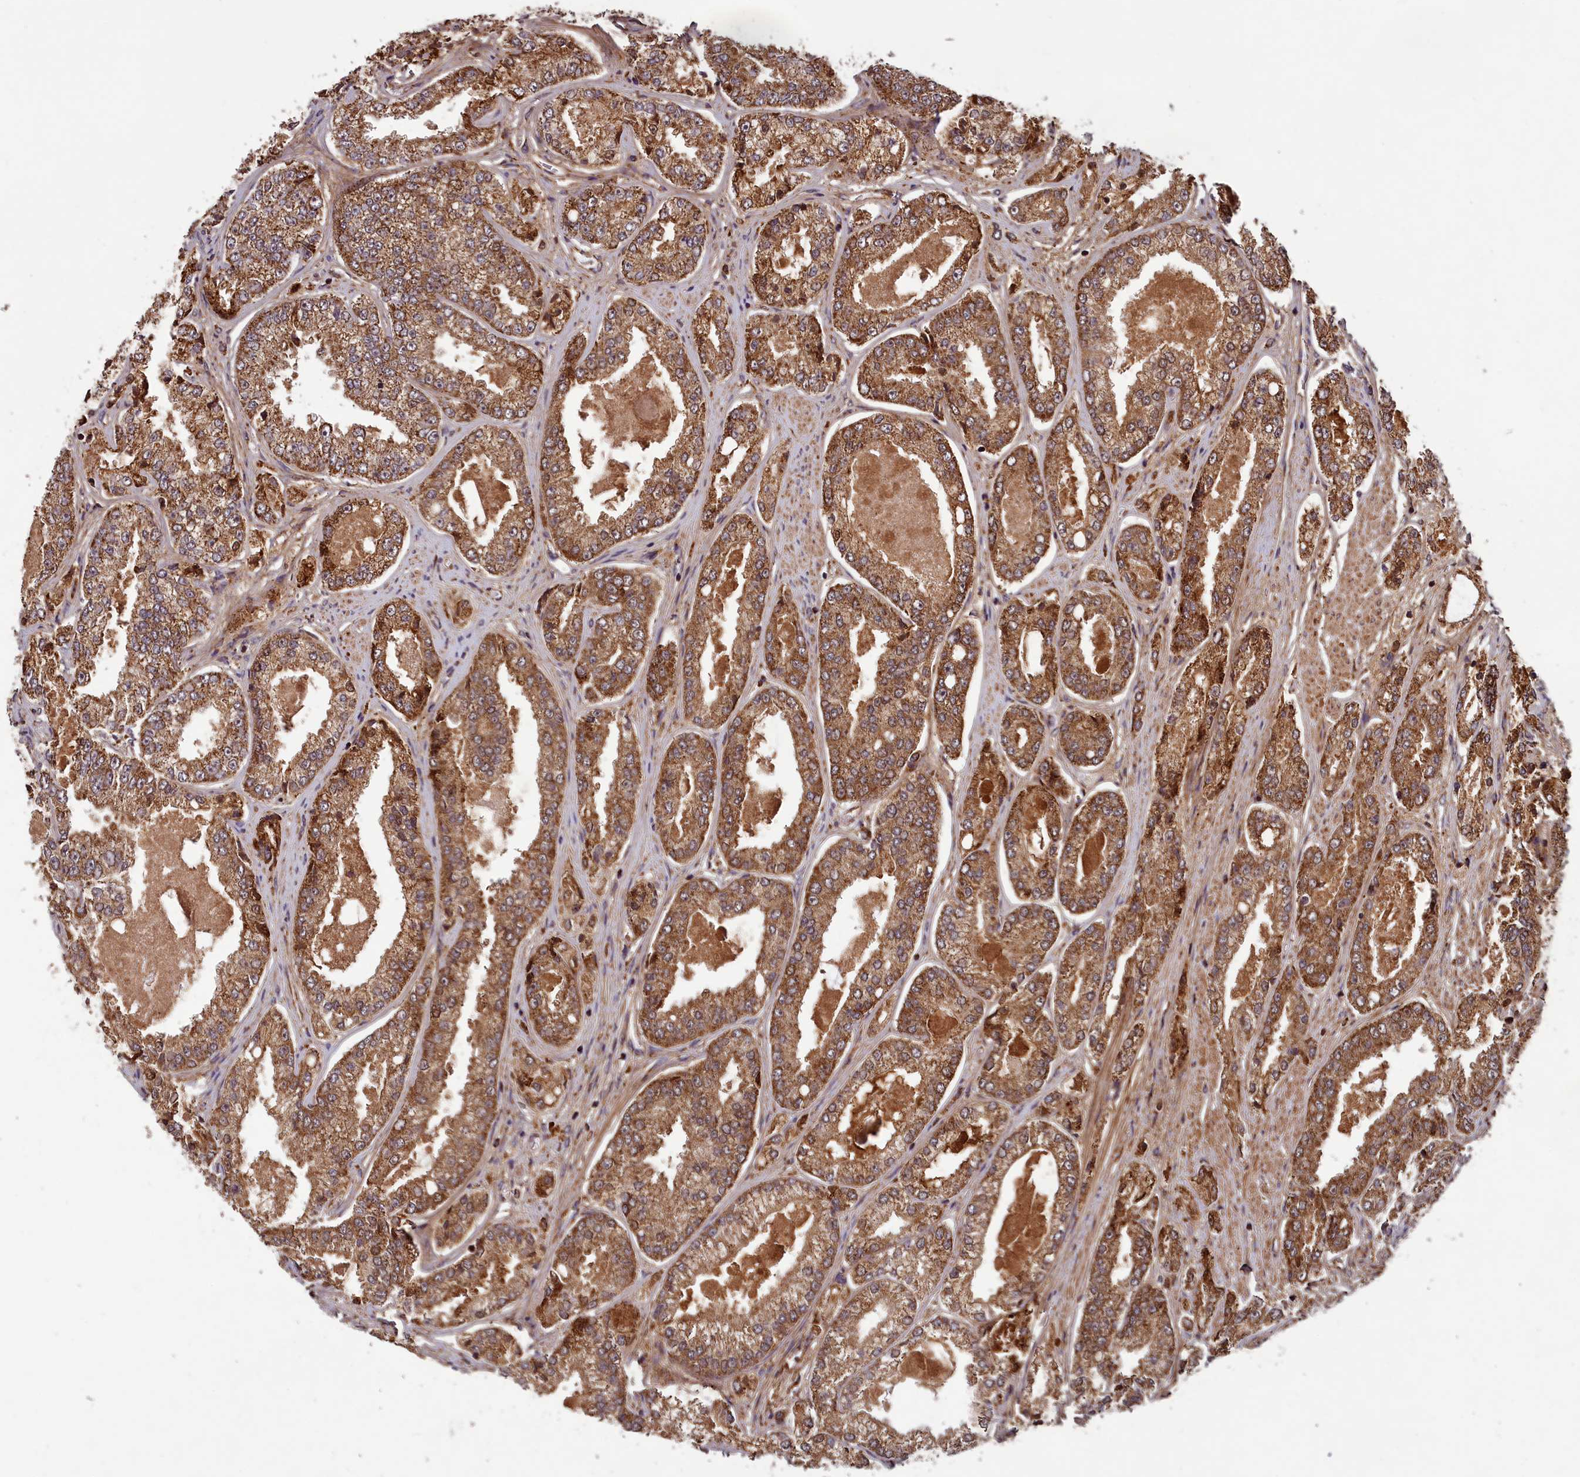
{"staining": {"intensity": "strong", "quantity": ">75%", "location": "cytoplasmic/membranous"}, "tissue": "prostate cancer", "cell_type": "Tumor cells", "image_type": "cancer", "snomed": [{"axis": "morphology", "description": "Adenocarcinoma, High grade"}, {"axis": "topography", "description": "Prostate"}], "caption": "A brown stain shows strong cytoplasmic/membranous positivity of a protein in prostate cancer tumor cells.", "gene": "CCDC15", "patient": {"sex": "male", "age": 71}}